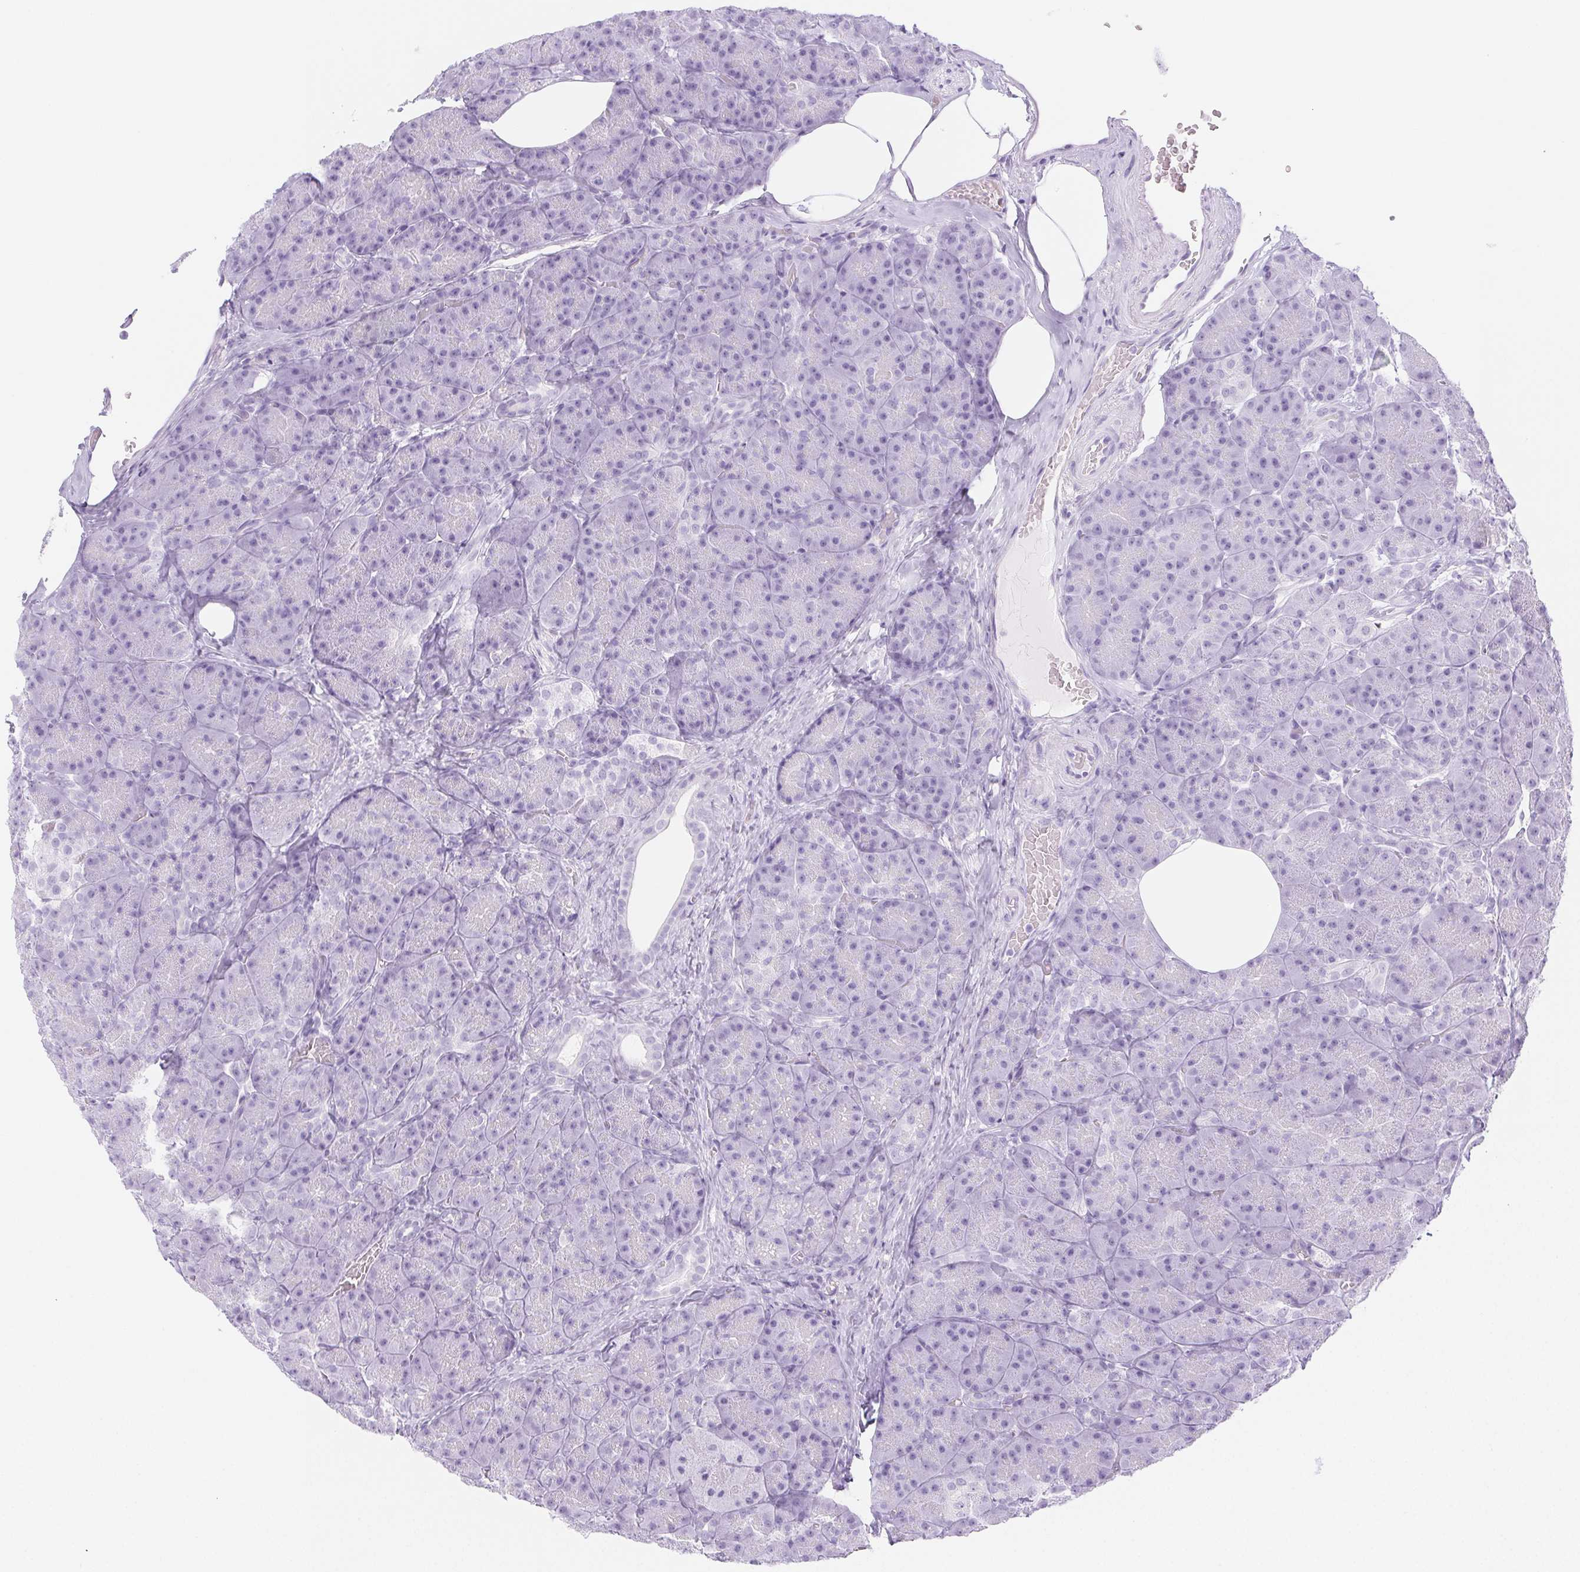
{"staining": {"intensity": "negative", "quantity": "none", "location": "none"}, "tissue": "pancreas", "cell_type": "Exocrine glandular cells", "image_type": "normal", "snomed": [{"axis": "morphology", "description": "Normal tissue, NOS"}, {"axis": "topography", "description": "Pancreas"}], "caption": "Protein analysis of benign pancreas shows no significant positivity in exocrine glandular cells. The staining is performed using DAB (3,3'-diaminobenzidine) brown chromogen with nuclei counter-stained in using hematoxylin.", "gene": "PI3", "patient": {"sex": "male", "age": 57}}